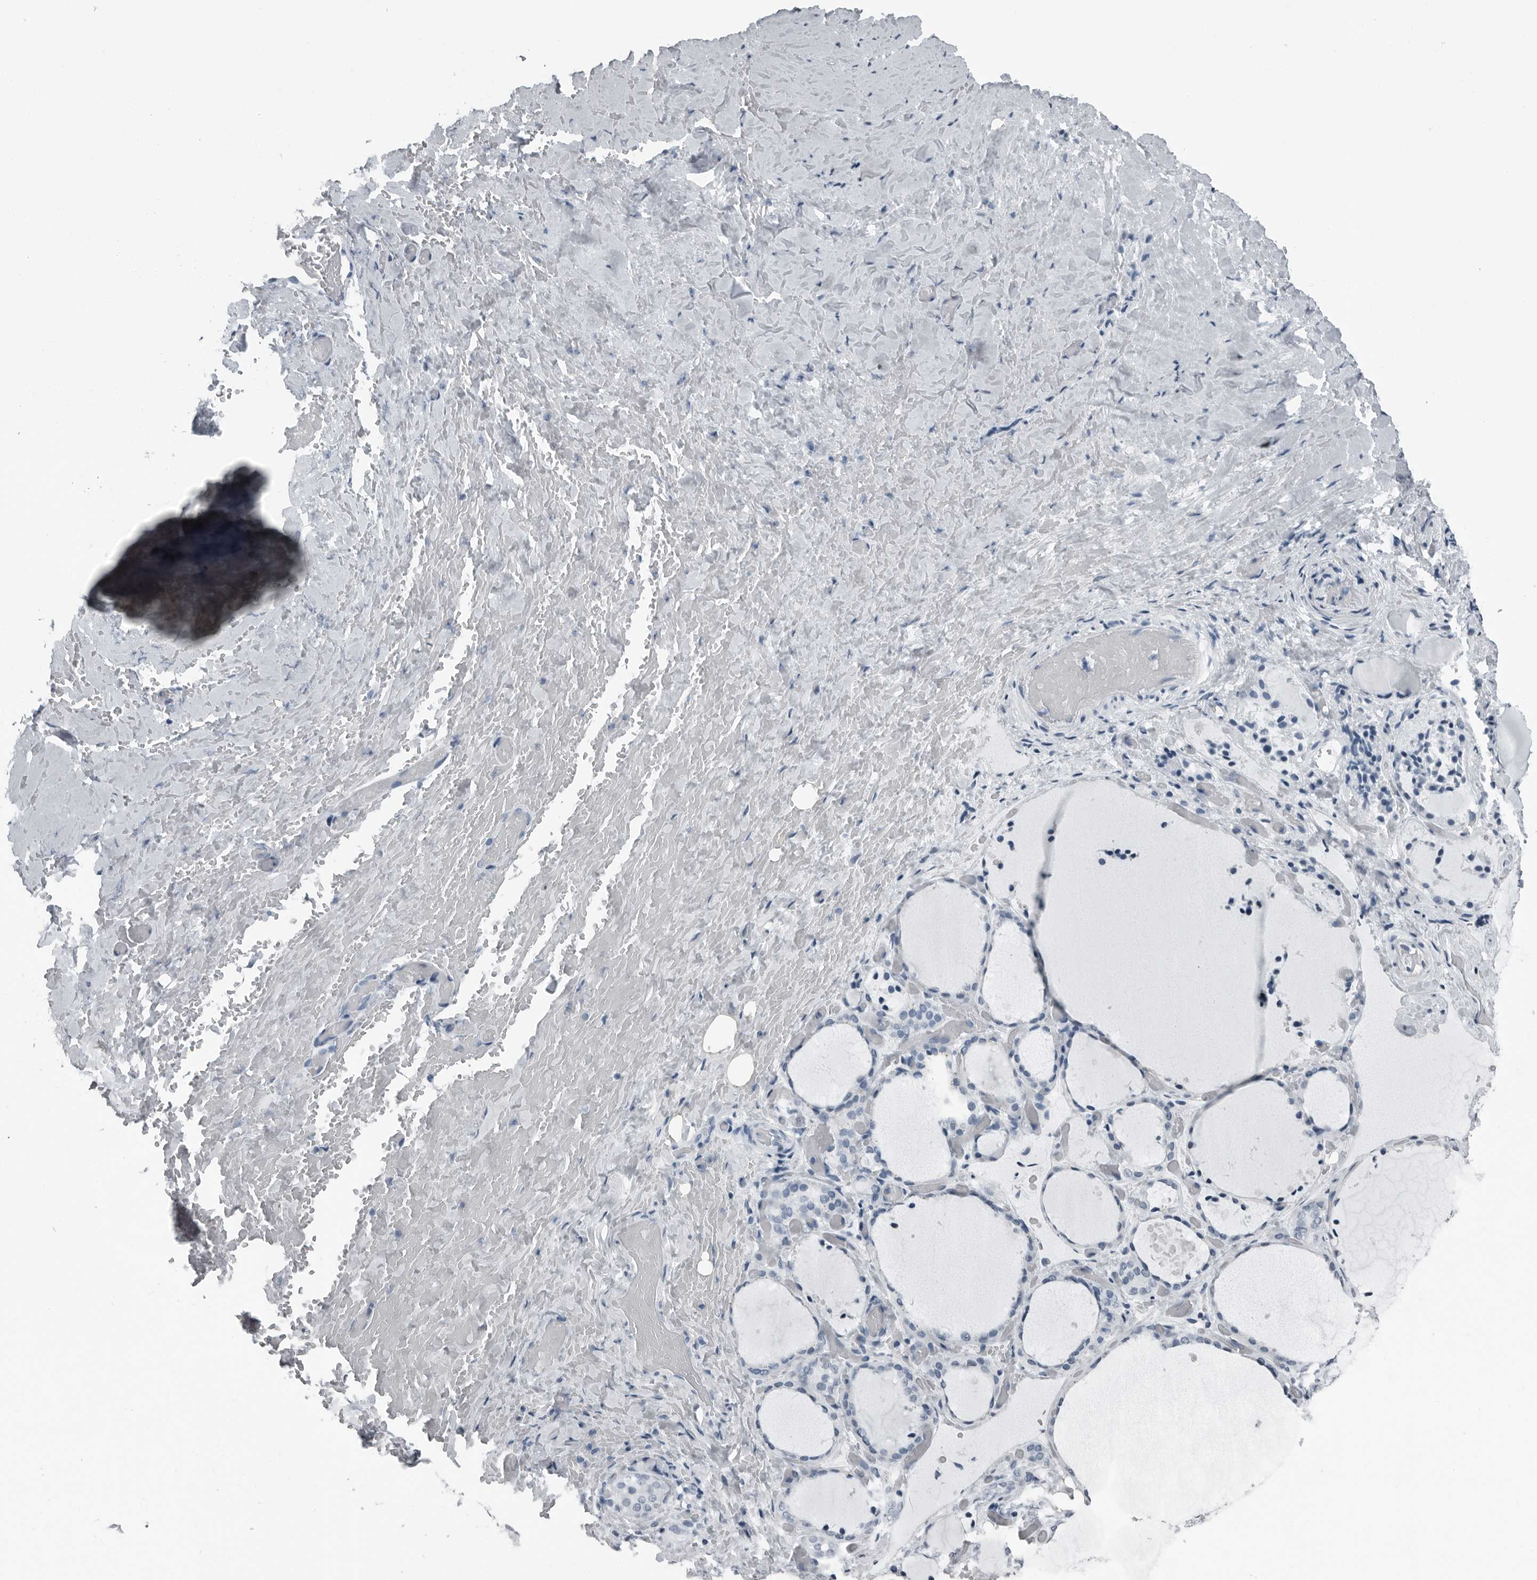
{"staining": {"intensity": "negative", "quantity": "none", "location": "none"}, "tissue": "thyroid gland", "cell_type": "Glandular cells", "image_type": "normal", "snomed": [{"axis": "morphology", "description": "Normal tissue, NOS"}, {"axis": "topography", "description": "Thyroid gland"}], "caption": "An IHC photomicrograph of normal thyroid gland is shown. There is no staining in glandular cells of thyroid gland. (DAB immunohistochemistry (IHC) visualized using brightfield microscopy, high magnification).", "gene": "PRSS1", "patient": {"sex": "female", "age": 44}}